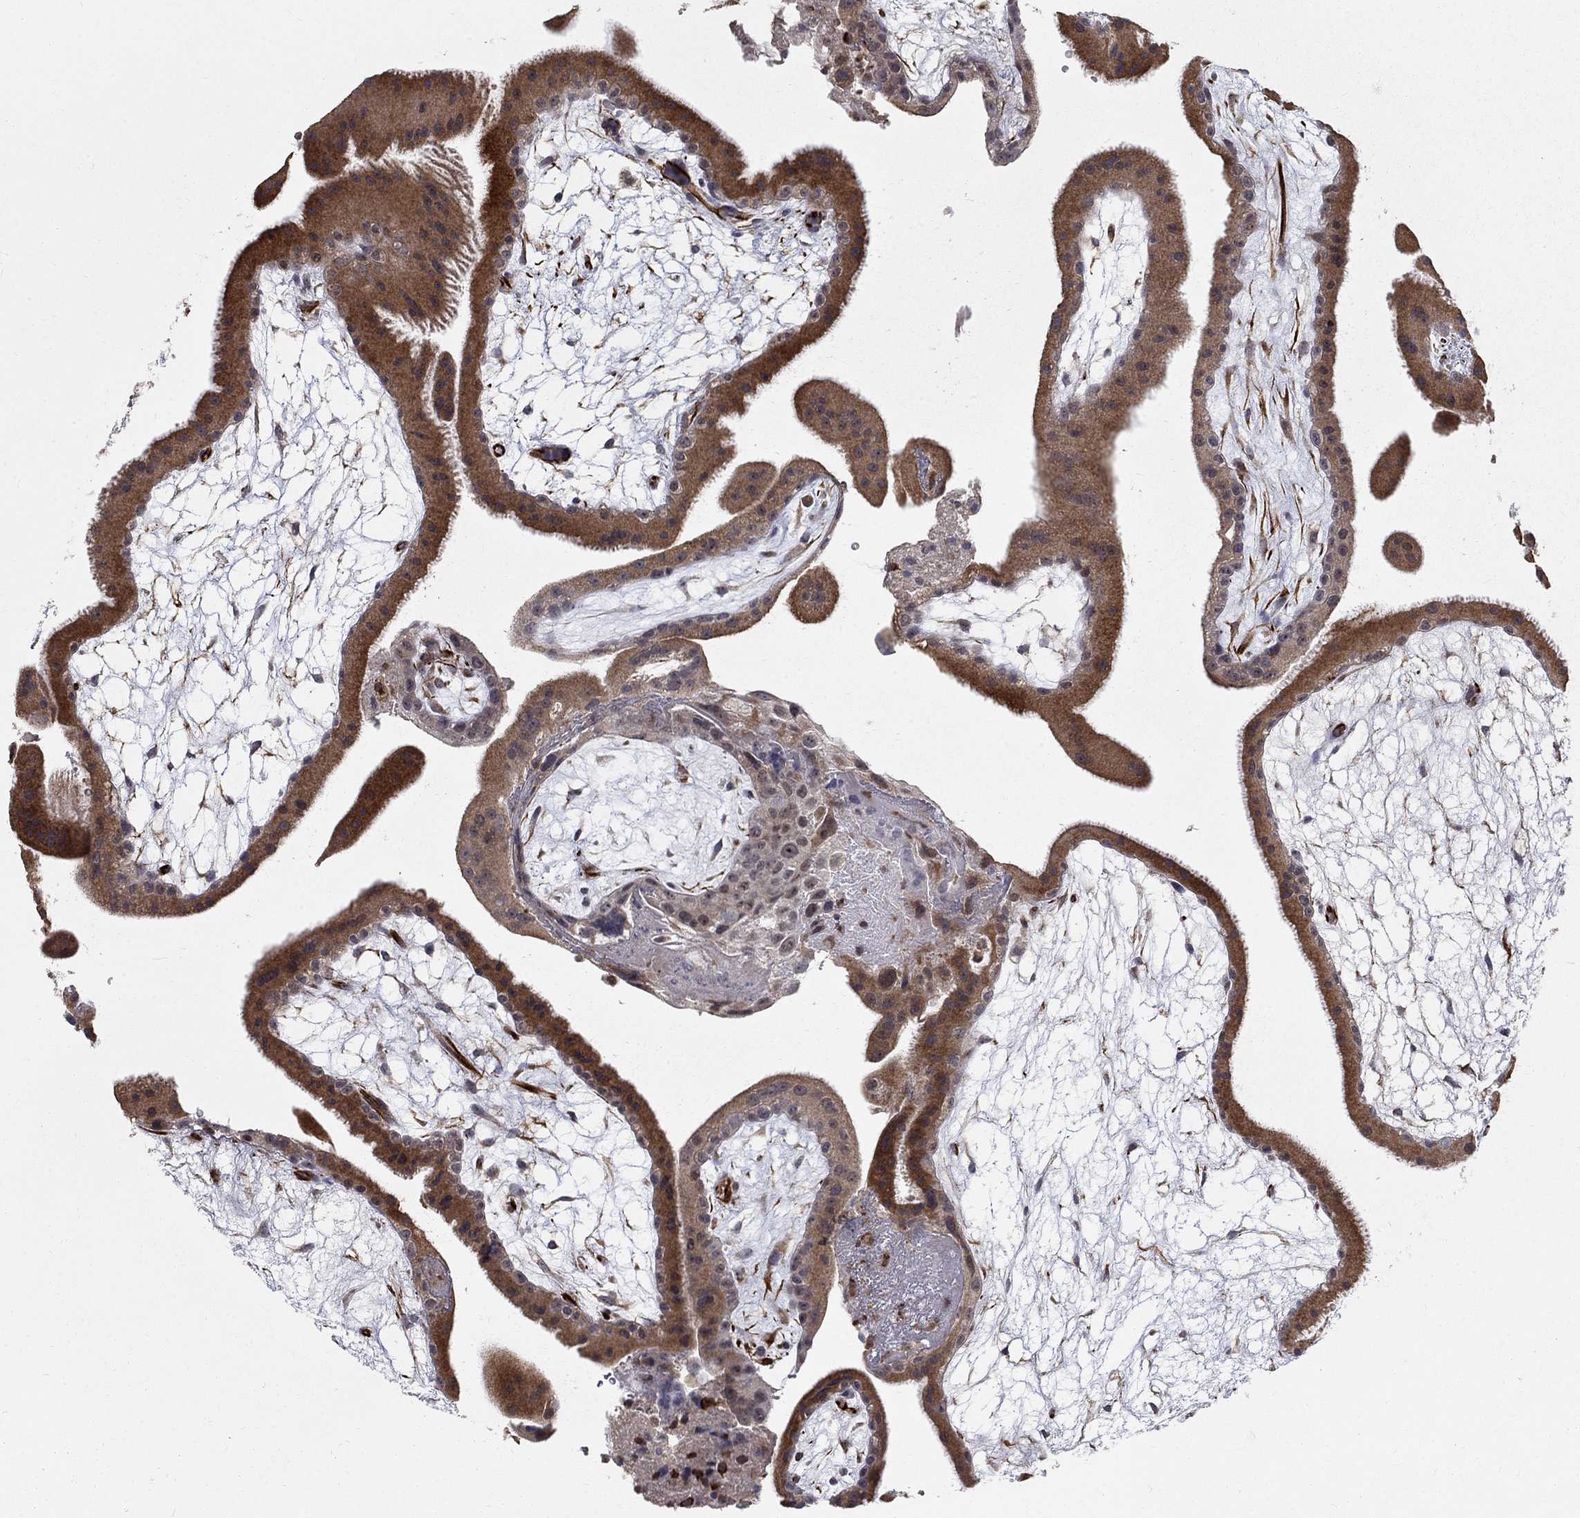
{"staining": {"intensity": "moderate", "quantity": ">75%", "location": "cytoplasmic/membranous"}, "tissue": "placenta", "cell_type": "Decidual cells", "image_type": "normal", "snomed": [{"axis": "morphology", "description": "Normal tissue, NOS"}, {"axis": "topography", "description": "Placenta"}], "caption": "Decidual cells demonstrate medium levels of moderate cytoplasmic/membranous expression in about >75% of cells in benign human placenta. The staining was performed using DAB to visualize the protein expression in brown, while the nuclei were stained in blue with hematoxylin (Magnification: 20x).", "gene": "MSRA", "patient": {"sex": "female", "age": 19}}